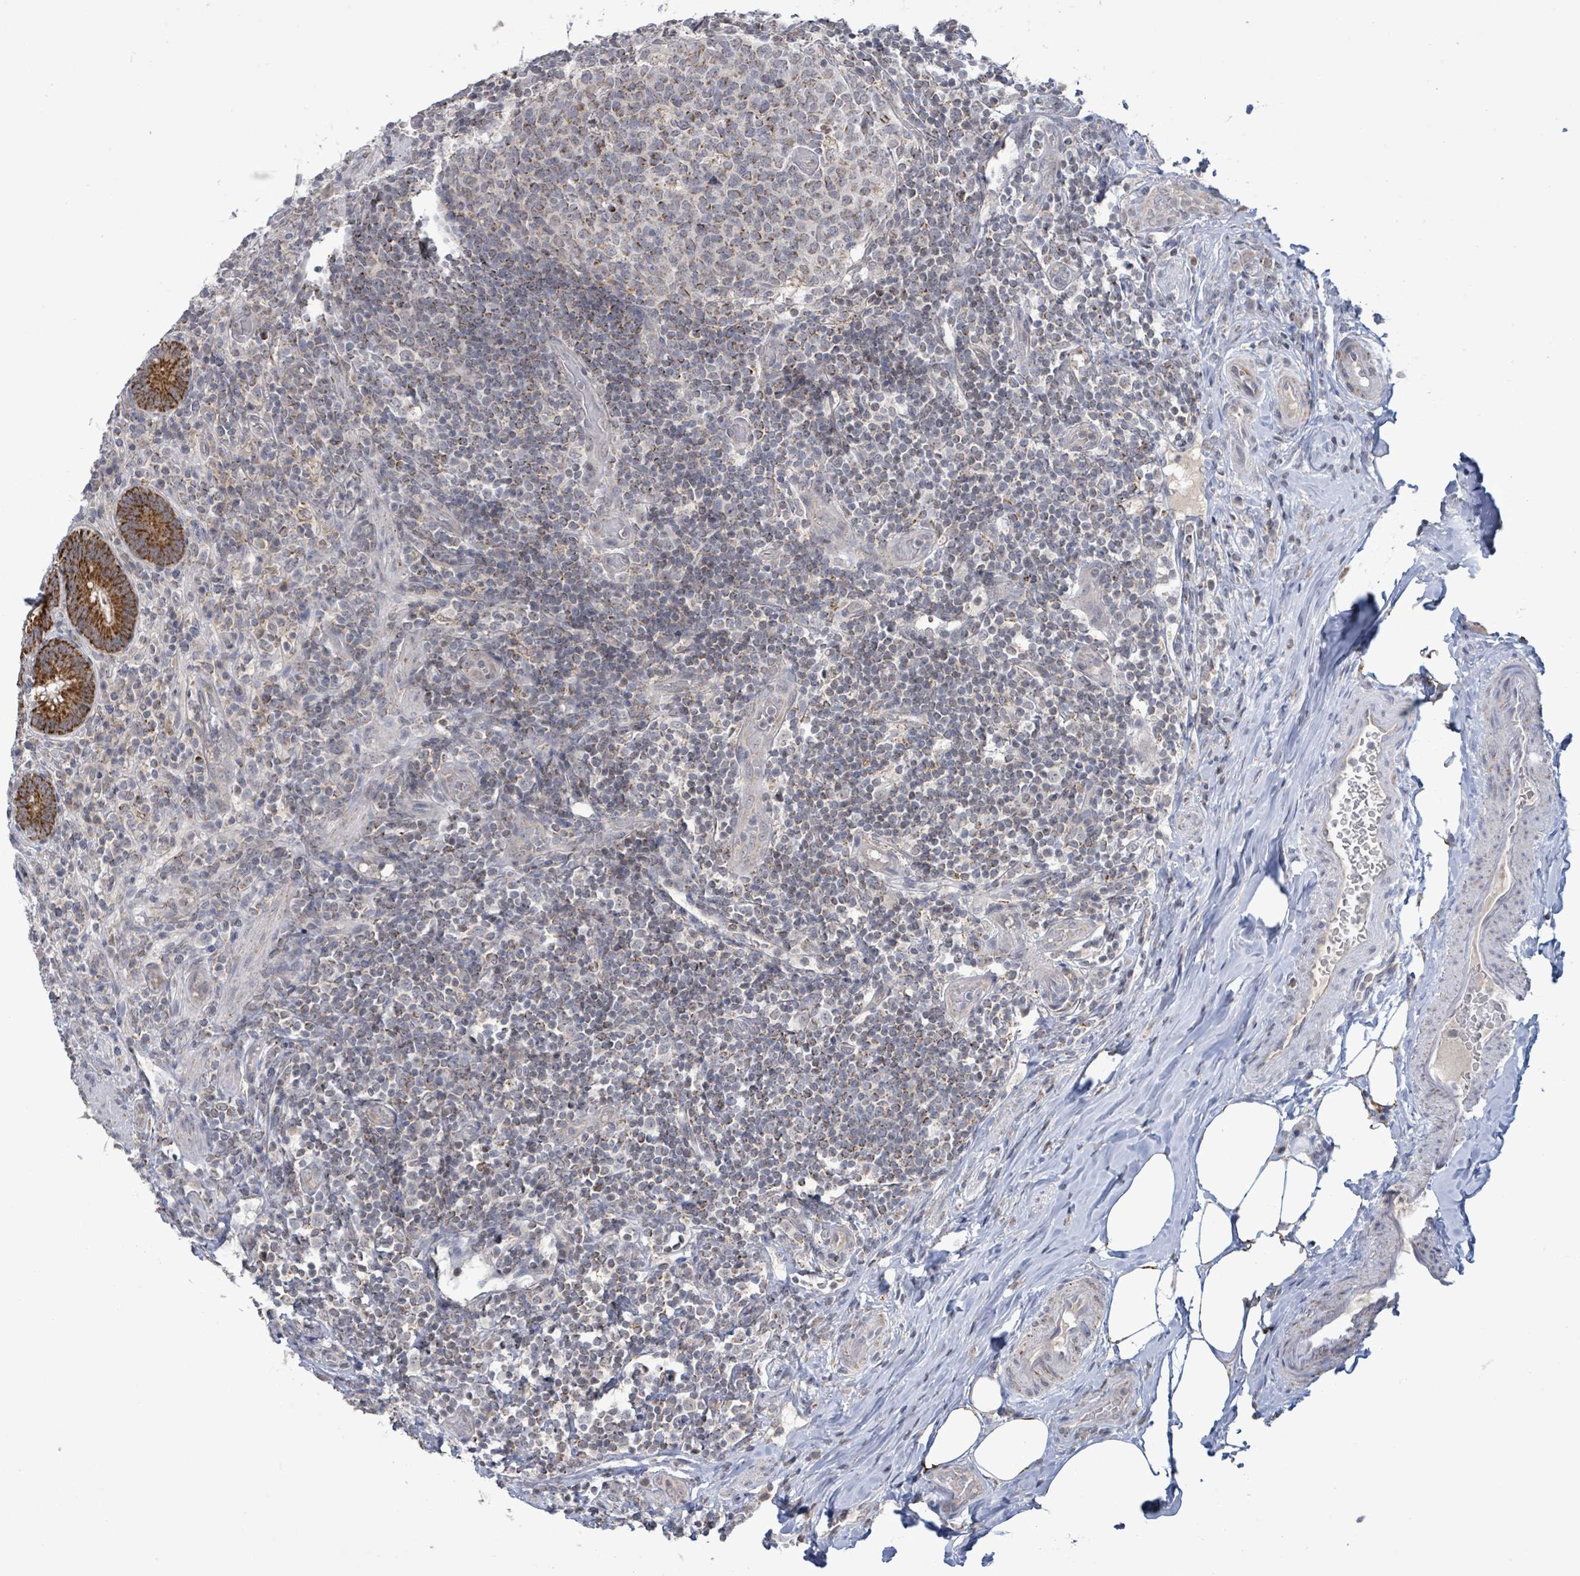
{"staining": {"intensity": "strong", "quantity": ">75%", "location": "cytoplasmic/membranous"}, "tissue": "appendix", "cell_type": "Glandular cells", "image_type": "normal", "snomed": [{"axis": "morphology", "description": "Normal tissue, NOS"}, {"axis": "topography", "description": "Appendix"}], "caption": "IHC micrograph of benign appendix: human appendix stained using immunohistochemistry (IHC) exhibits high levels of strong protein expression localized specifically in the cytoplasmic/membranous of glandular cells, appearing as a cytoplasmic/membranous brown color.", "gene": "COQ10B", "patient": {"sex": "female", "age": 43}}